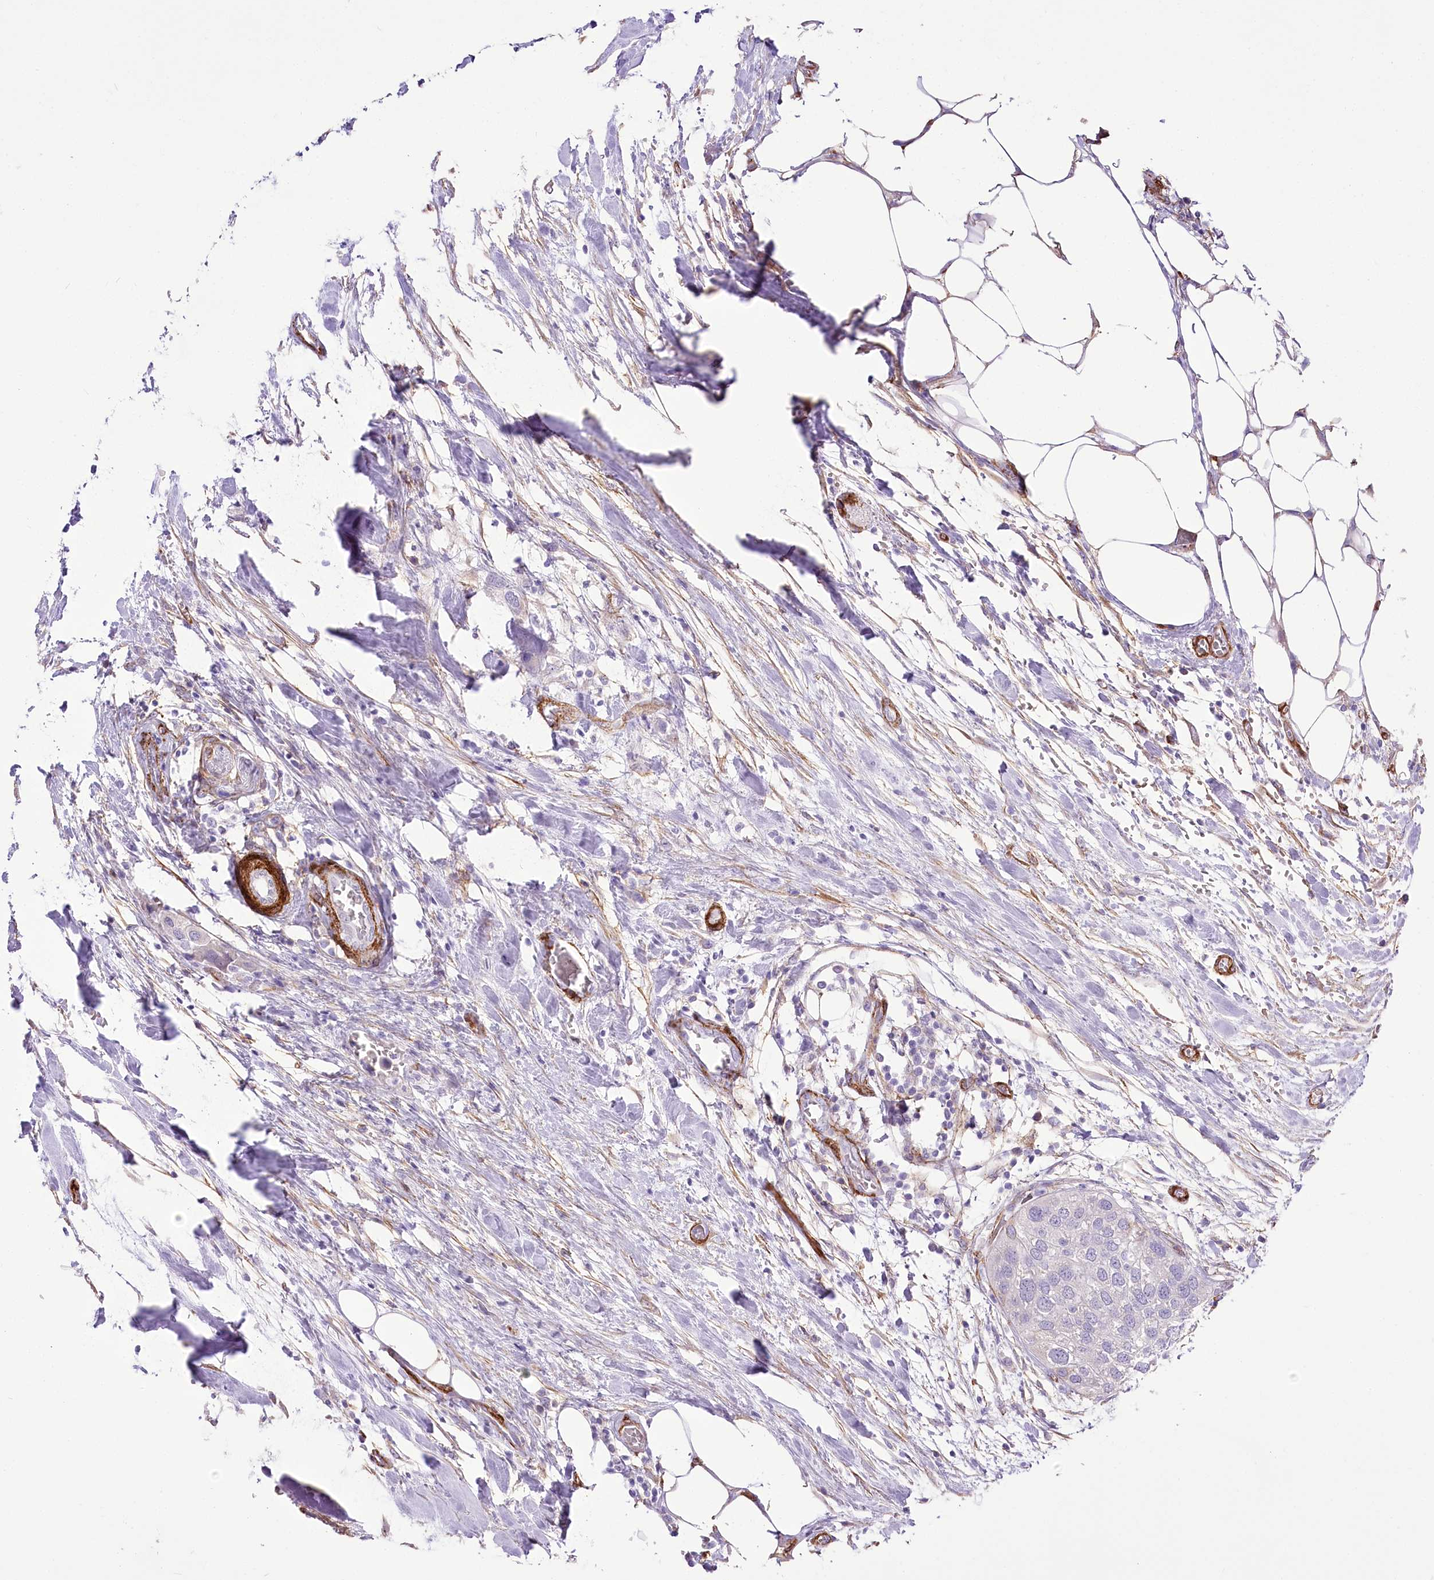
{"staining": {"intensity": "negative", "quantity": "none", "location": "none"}, "tissue": "urothelial cancer", "cell_type": "Tumor cells", "image_type": "cancer", "snomed": [{"axis": "morphology", "description": "Urothelial carcinoma, High grade"}, {"axis": "topography", "description": "Urinary bladder"}], "caption": "Urothelial cancer stained for a protein using immunohistochemistry displays no expression tumor cells.", "gene": "SYNPO2", "patient": {"sex": "male", "age": 64}}